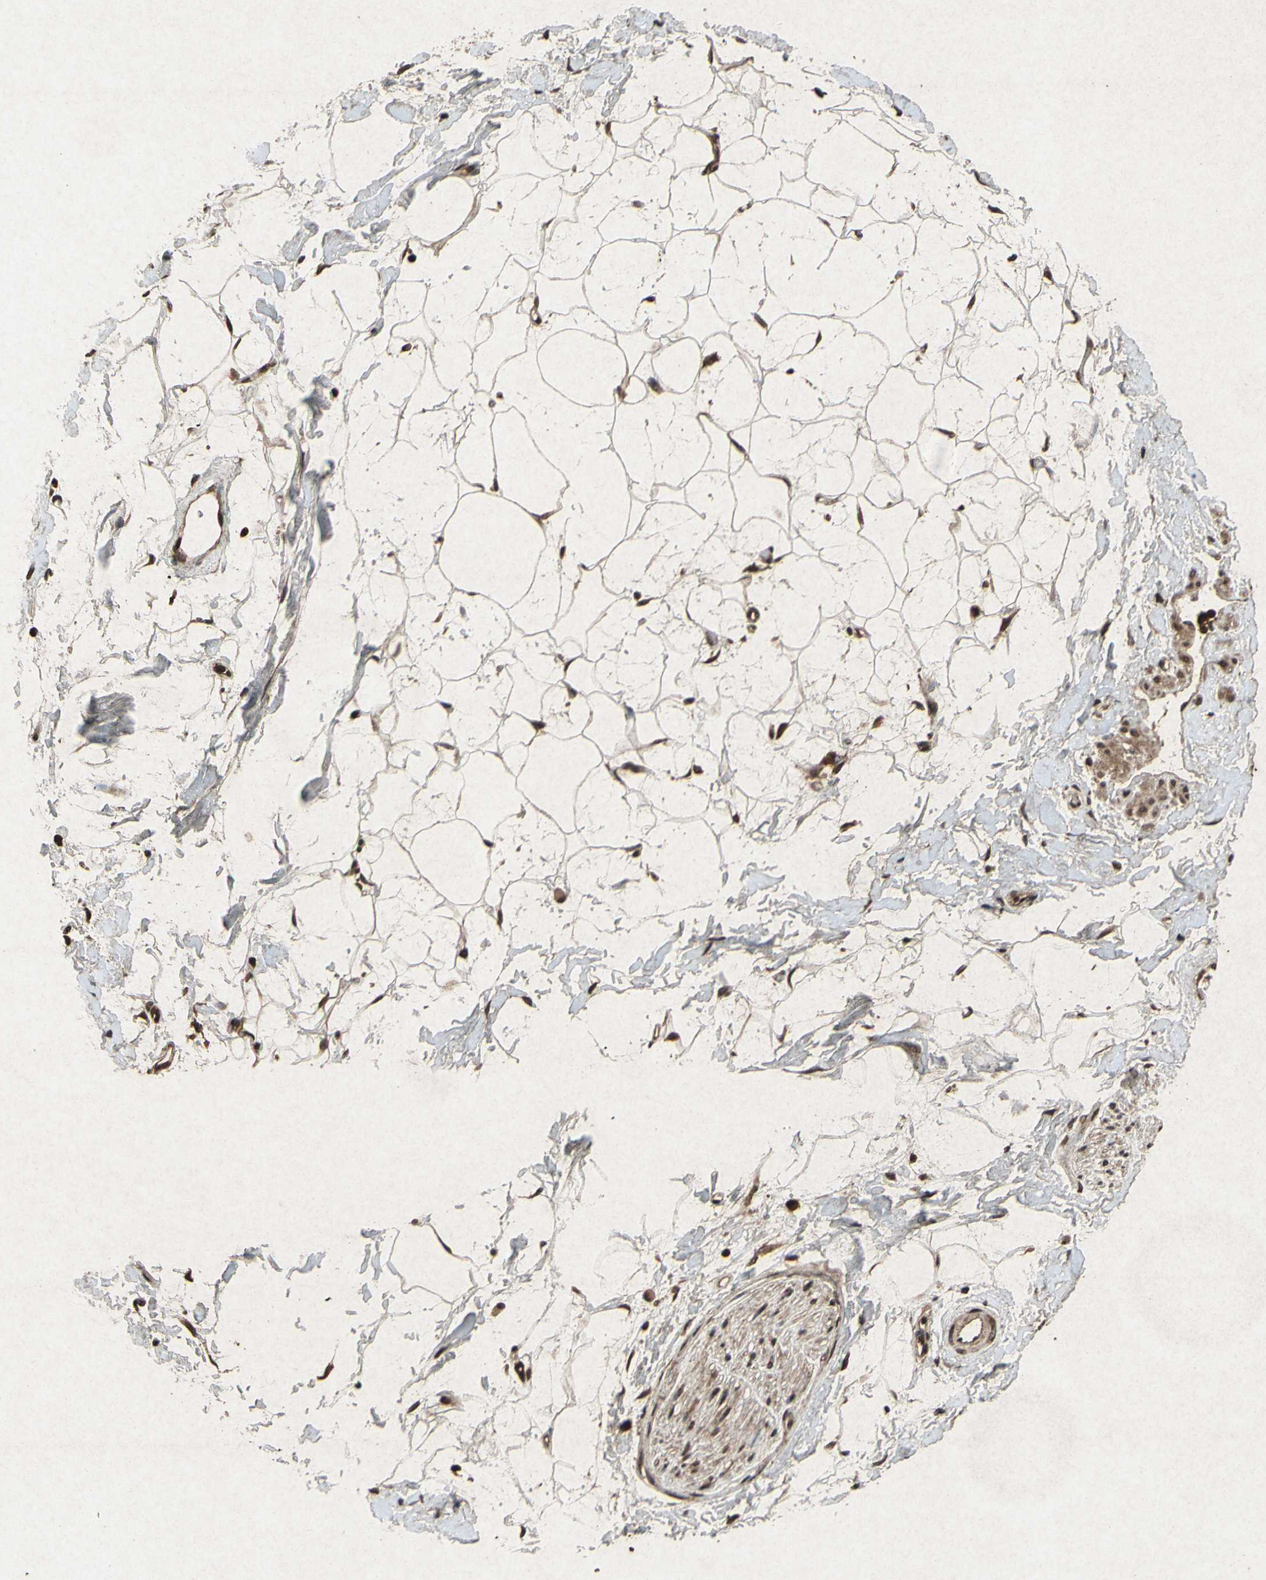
{"staining": {"intensity": "strong", "quantity": ">75%", "location": "cytoplasmic/membranous,nuclear"}, "tissue": "adipose tissue", "cell_type": "Adipocytes", "image_type": "normal", "snomed": [{"axis": "morphology", "description": "Normal tissue, NOS"}, {"axis": "topography", "description": "Soft tissue"}], "caption": "IHC staining of benign adipose tissue, which shows high levels of strong cytoplasmic/membranous,nuclear expression in approximately >75% of adipocytes indicating strong cytoplasmic/membranous,nuclear protein positivity. The staining was performed using DAB (brown) for protein detection and nuclei were counterstained in hematoxylin (blue).", "gene": "ATP6V1H", "patient": {"sex": "male", "age": 72}}